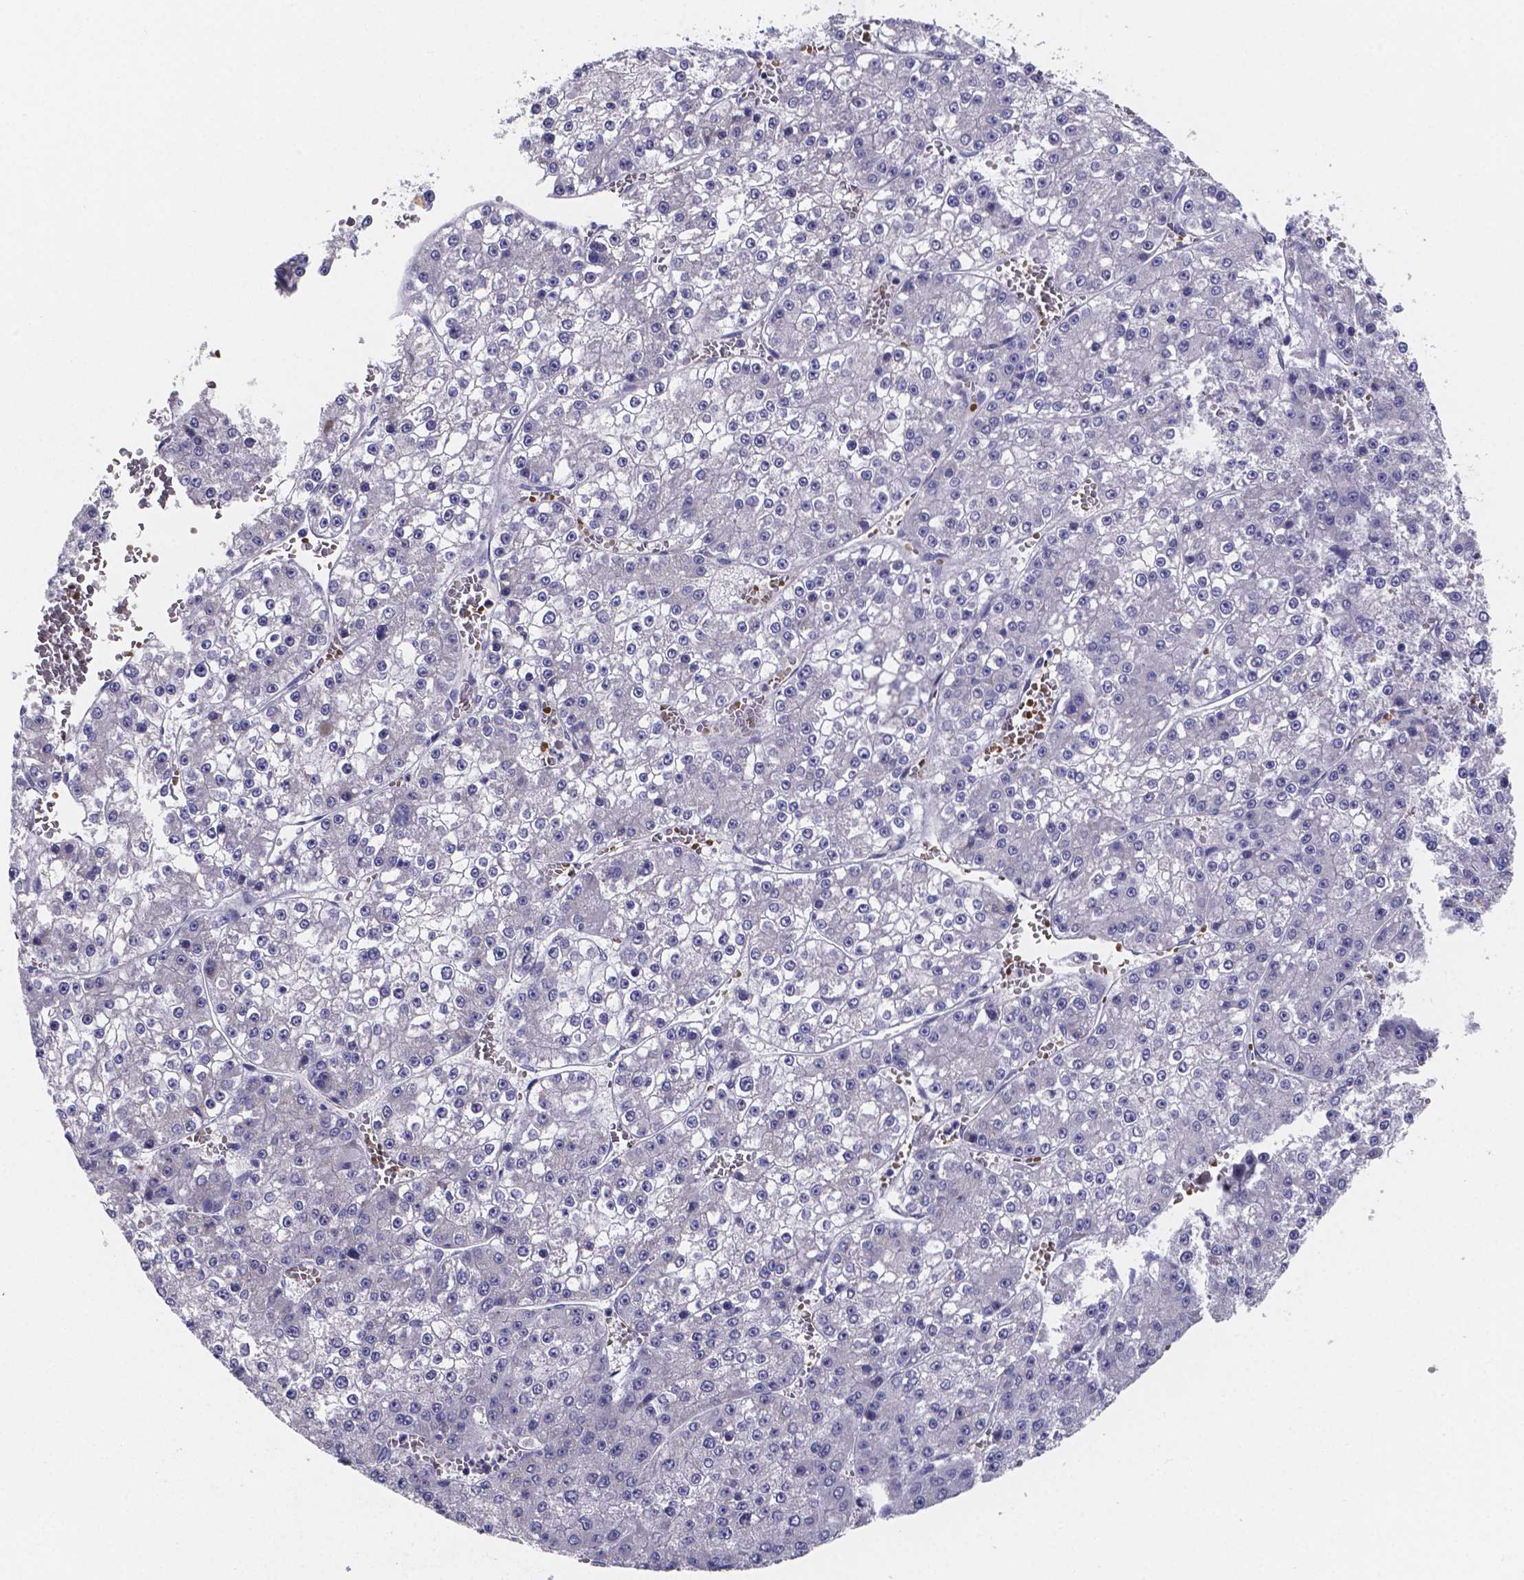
{"staining": {"intensity": "negative", "quantity": "none", "location": "none"}, "tissue": "liver cancer", "cell_type": "Tumor cells", "image_type": "cancer", "snomed": [{"axis": "morphology", "description": "Carcinoma, Hepatocellular, NOS"}, {"axis": "topography", "description": "Liver"}], "caption": "A high-resolution micrograph shows immunohistochemistry (IHC) staining of liver hepatocellular carcinoma, which shows no significant positivity in tumor cells.", "gene": "GABRA3", "patient": {"sex": "female", "age": 73}}